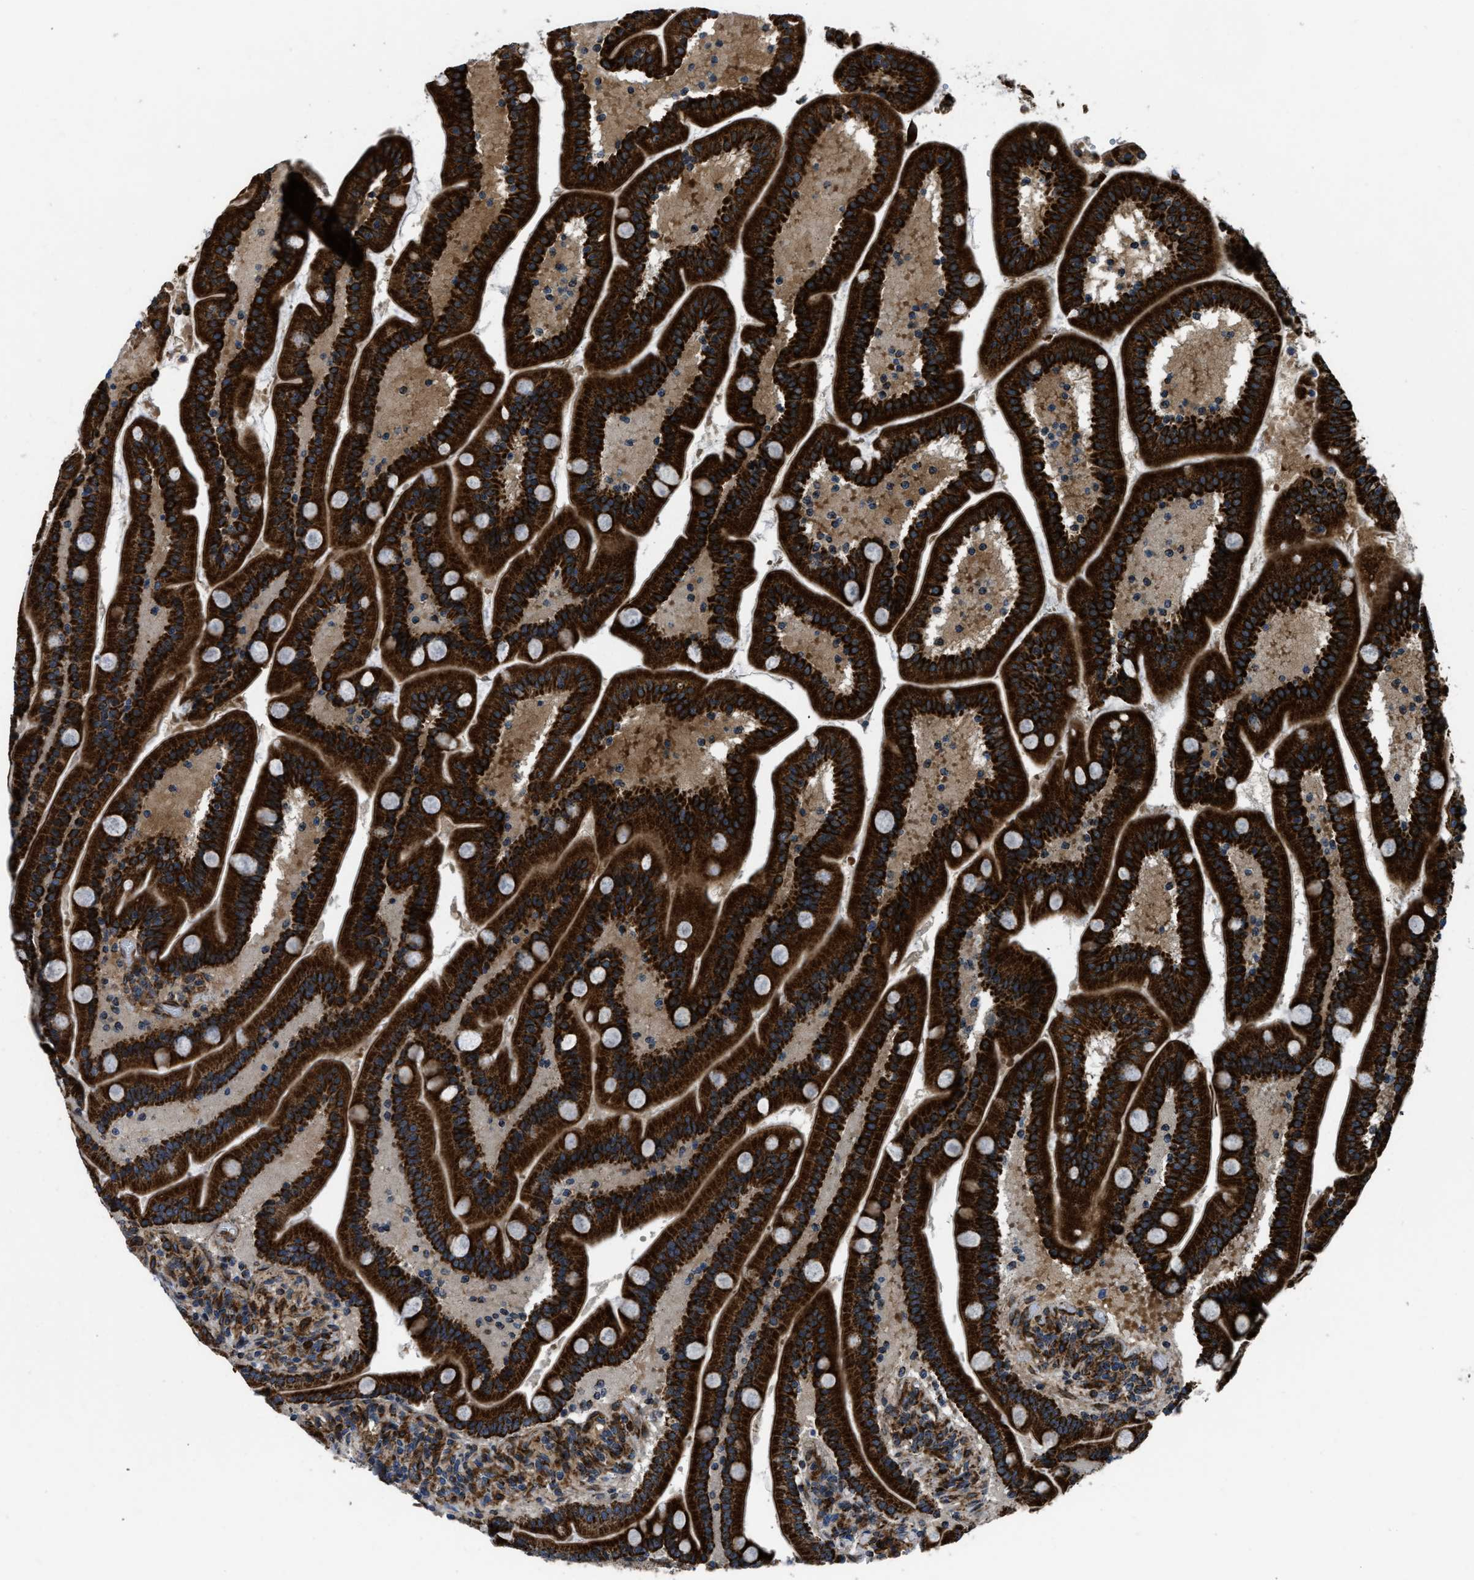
{"staining": {"intensity": "strong", "quantity": ">75%", "location": "cytoplasmic/membranous"}, "tissue": "duodenum", "cell_type": "Glandular cells", "image_type": "normal", "snomed": [{"axis": "morphology", "description": "Normal tissue, NOS"}, {"axis": "topography", "description": "Duodenum"}], "caption": "Immunohistochemical staining of benign human duodenum reveals >75% levels of strong cytoplasmic/membranous protein positivity in about >75% of glandular cells. The staining was performed using DAB (3,3'-diaminobenzidine) to visualize the protein expression in brown, while the nuclei were stained in blue with hematoxylin (Magnification: 20x).", "gene": "GSDME", "patient": {"sex": "male", "age": 54}}